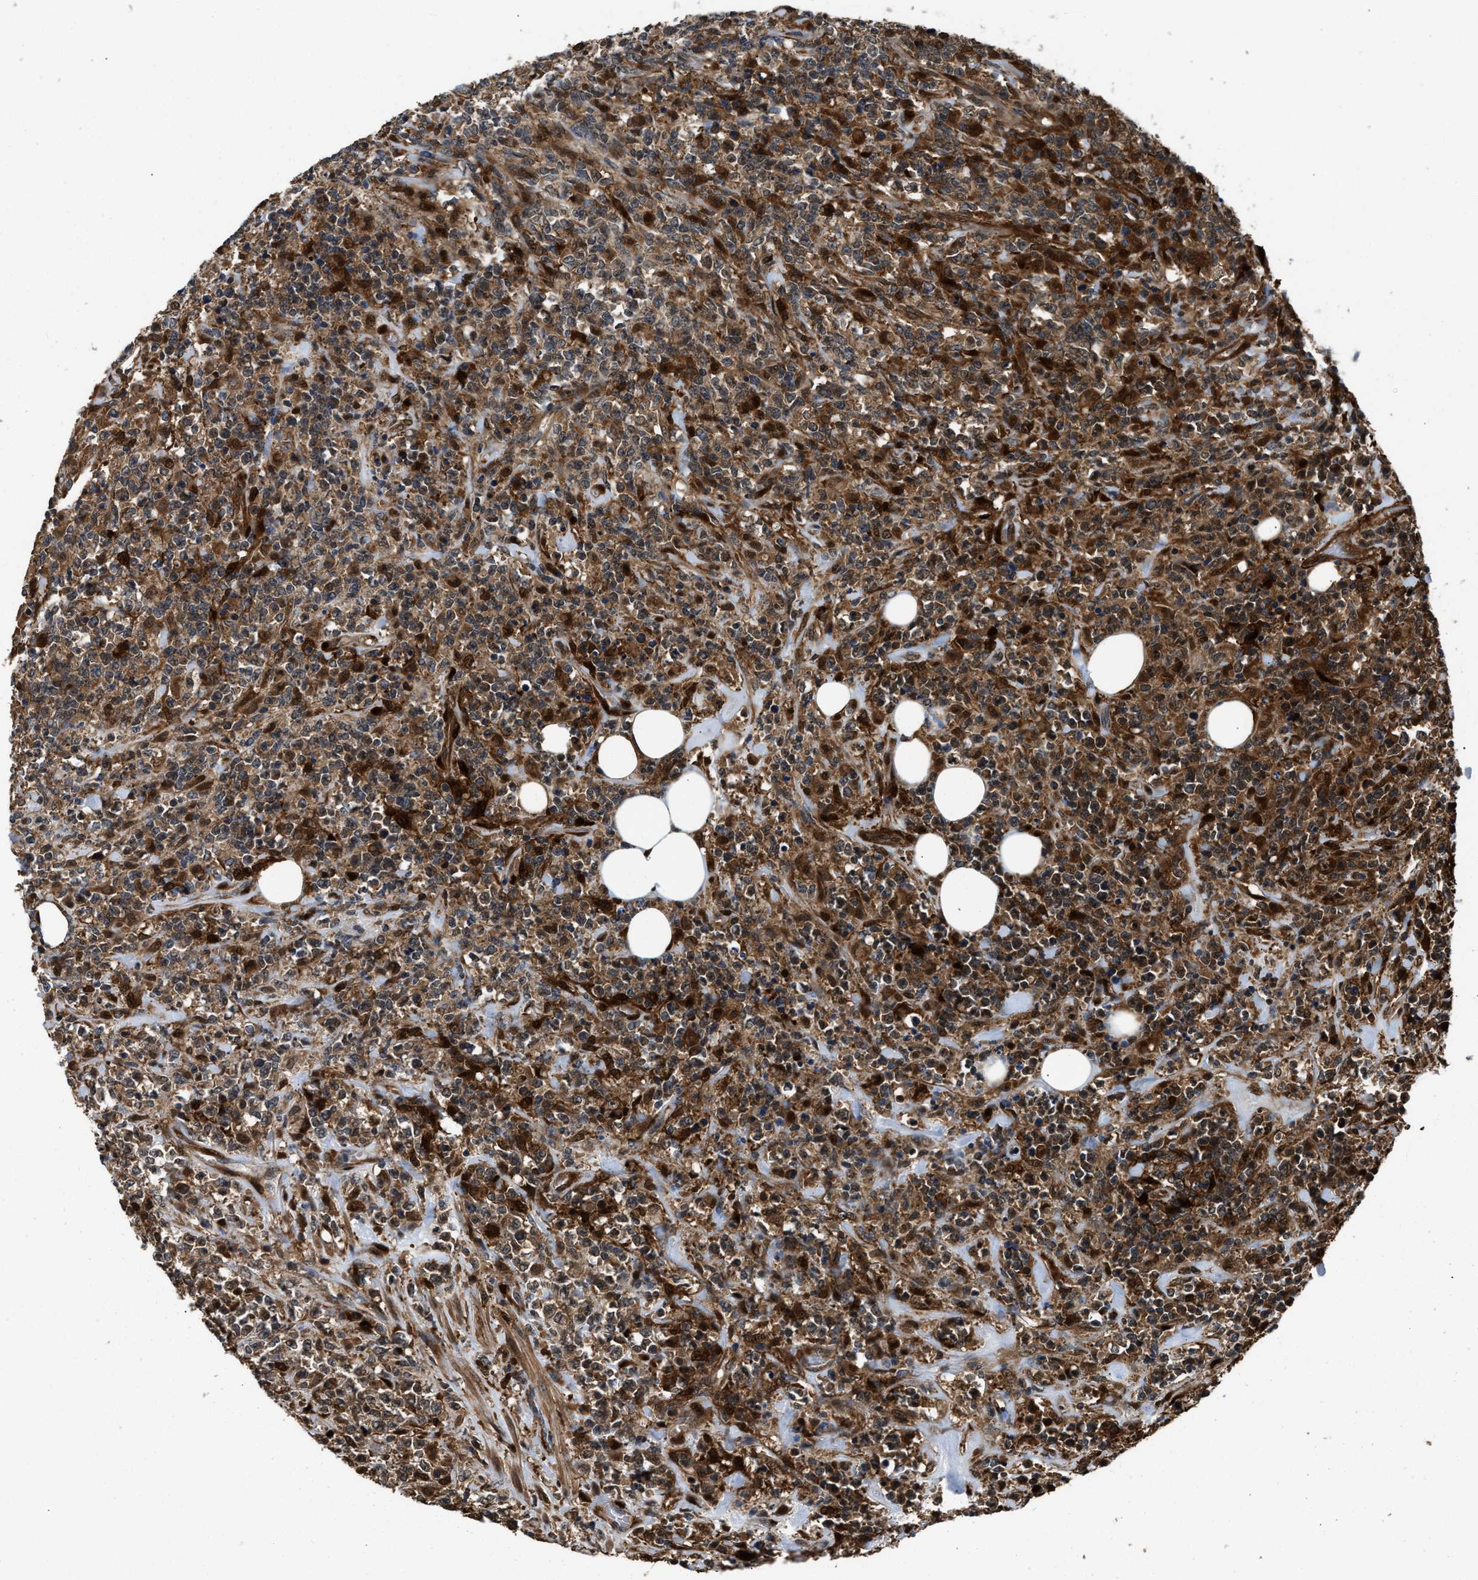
{"staining": {"intensity": "moderate", "quantity": ">75%", "location": "cytoplasmic/membranous"}, "tissue": "lymphoma", "cell_type": "Tumor cells", "image_type": "cancer", "snomed": [{"axis": "morphology", "description": "Malignant lymphoma, non-Hodgkin's type, High grade"}, {"axis": "topography", "description": "Soft tissue"}], "caption": "Immunohistochemical staining of lymphoma displays medium levels of moderate cytoplasmic/membranous protein positivity in approximately >75% of tumor cells.", "gene": "PPA1", "patient": {"sex": "male", "age": 18}}